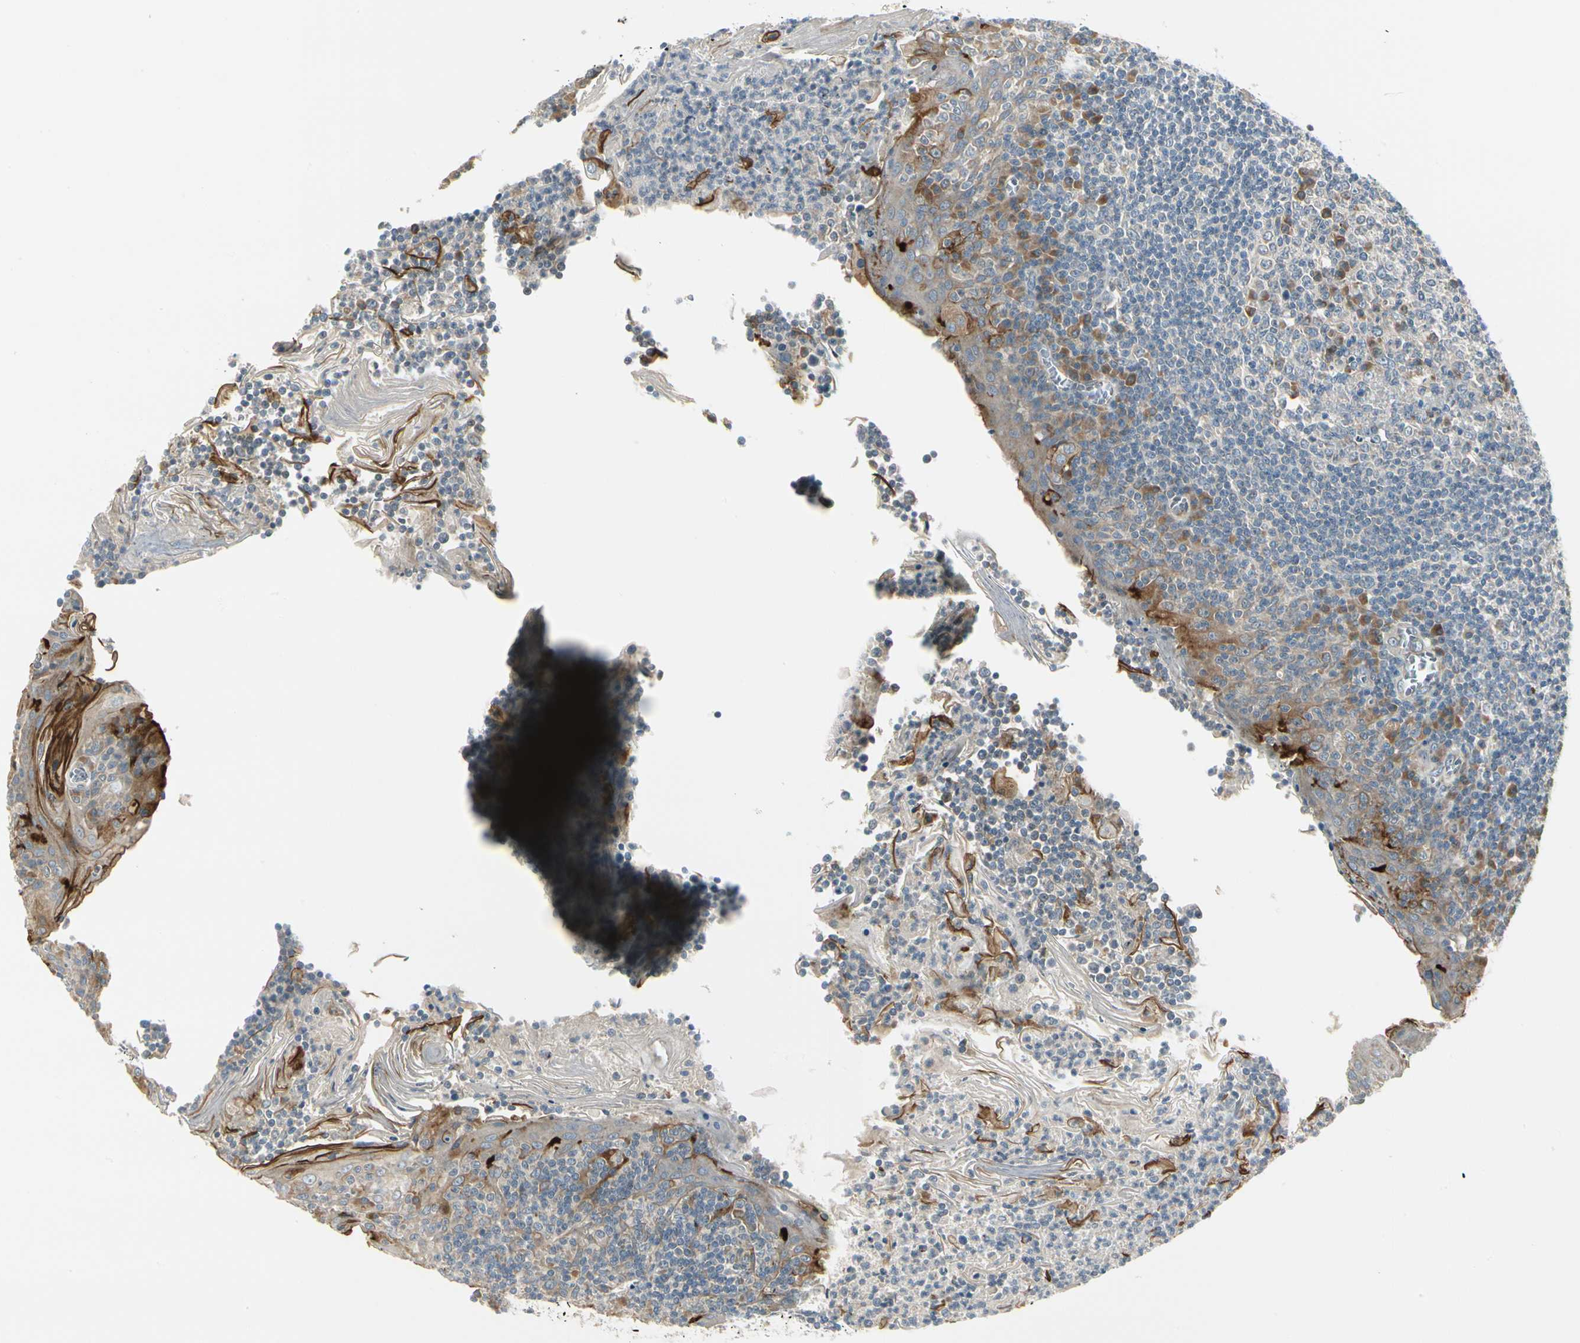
{"staining": {"intensity": "weak", "quantity": "25%-75%", "location": "cytoplasmic/membranous"}, "tissue": "tonsil", "cell_type": "Germinal center cells", "image_type": "normal", "snomed": [{"axis": "morphology", "description": "Normal tissue, NOS"}, {"axis": "topography", "description": "Tonsil"}], "caption": "Brown immunohistochemical staining in benign human tonsil displays weak cytoplasmic/membranous expression in about 25%-75% of germinal center cells. The staining was performed using DAB, with brown indicating positive protein expression. Nuclei are stained blue with hematoxylin.", "gene": "BNIP1", "patient": {"sex": "male", "age": 31}}